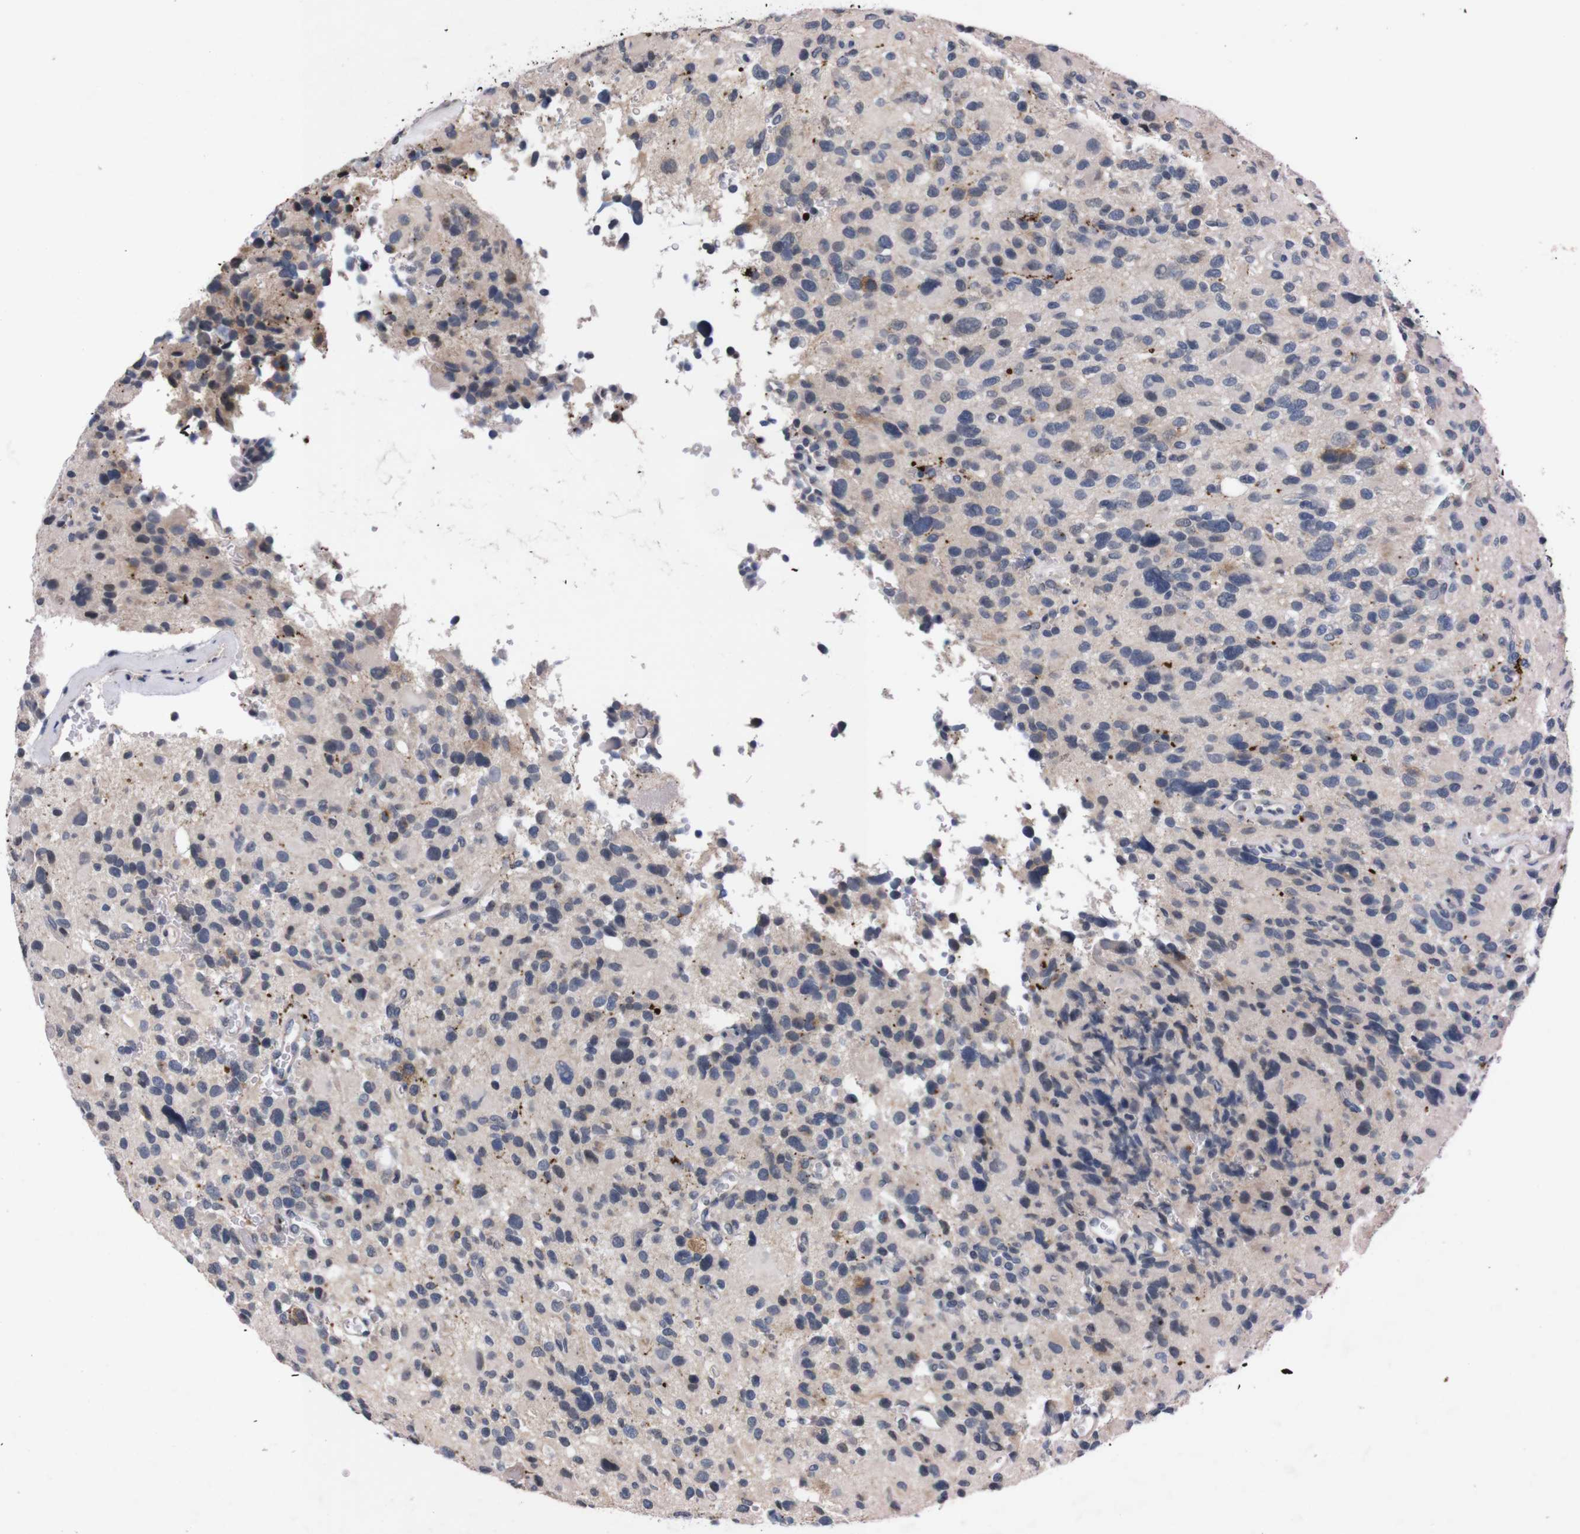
{"staining": {"intensity": "negative", "quantity": "none", "location": "none"}, "tissue": "glioma", "cell_type": "Tumor cells", "image_type": "cancer", "snomed": [{"axis": "morphology", "description": "Glioma, malignant, High grade"}, {"axis": "topography", "description": "Brain"}], "caption": "Tumor cells show no significant protein staining in glioma. Nuclei are stained in blue.", "gene": "TNFRSF21", "patient": {"sex": "male", "age": 48}}